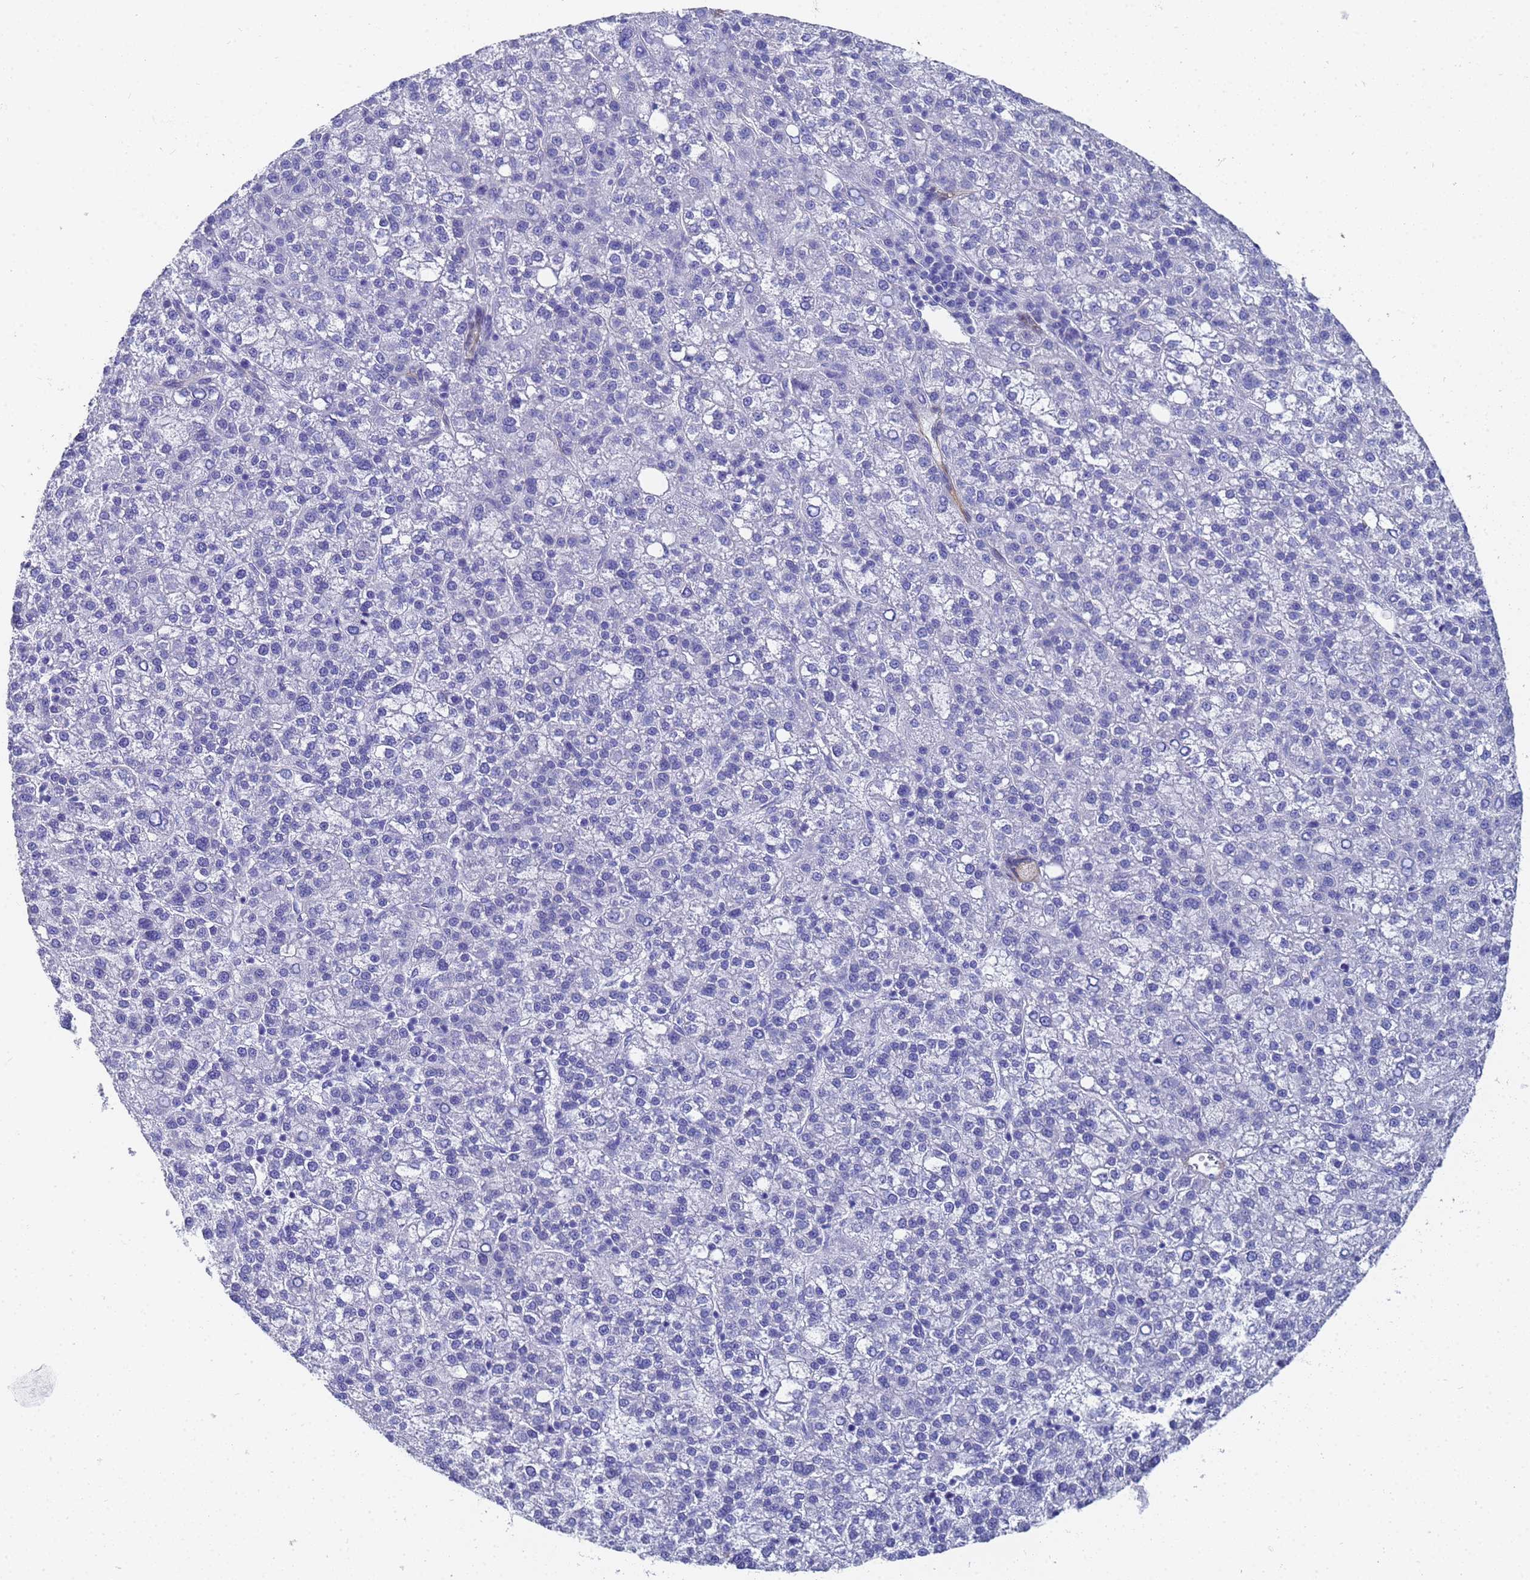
{"staining": {"intensity": "negative", "quantity": "none", "location": "none"}, "tissue": "liver cancer", "cell_type": "Tumor cells", "image_type": "cancer", "snomed": [{"axis": "morphology", "description": "Carcinoma, Hepatocellular, NOS"}, {"axis": "topography", "description": "Liver"}], "caption": "There is no significant positivity in tumor cells of hepatocellular carcinoma (liver).", "gene": "TUBB1", "patient": {"sex": "female", "age": 58}}